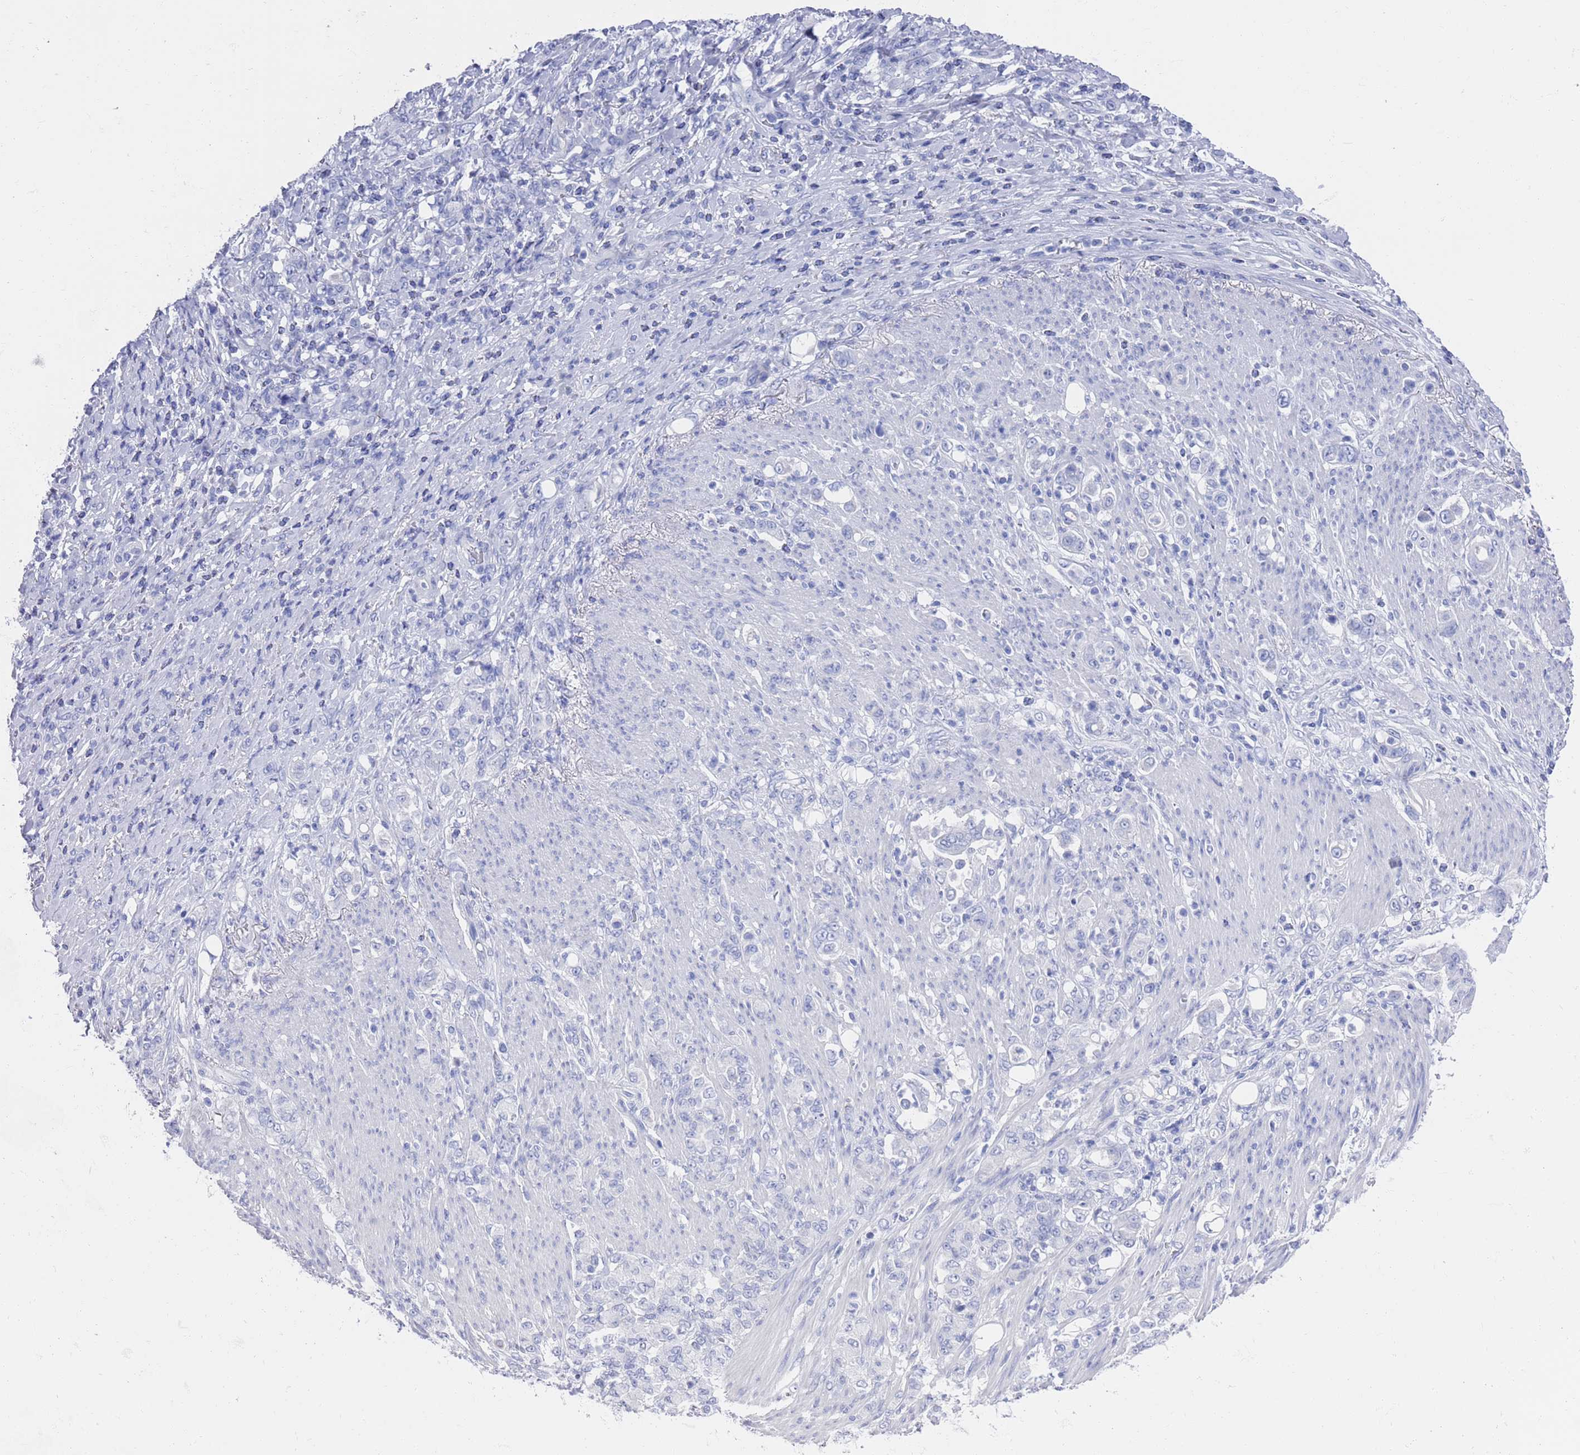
{"staining": {"intensity": "negative", "quantity": "none", "location": "none"}, "tissue": "stomach cancer", "cell_type": "Tumor cells", "image_type": "cancer", "snomed": [{"axis": "morphology", "description": "Normal tissue, NOS"}, {"axis": "morphology", "description": "Adenocarcinoma, NOS"}, {"axis": "topography", "description": "Stomach"}], "caption": "Stomach cancer (adenocarcinoma) was stained to show a protein in brown. There is no significant expression in tumor cells.", "gene": "MTMR2", "patient": {"sex": "female", "age": 79}}